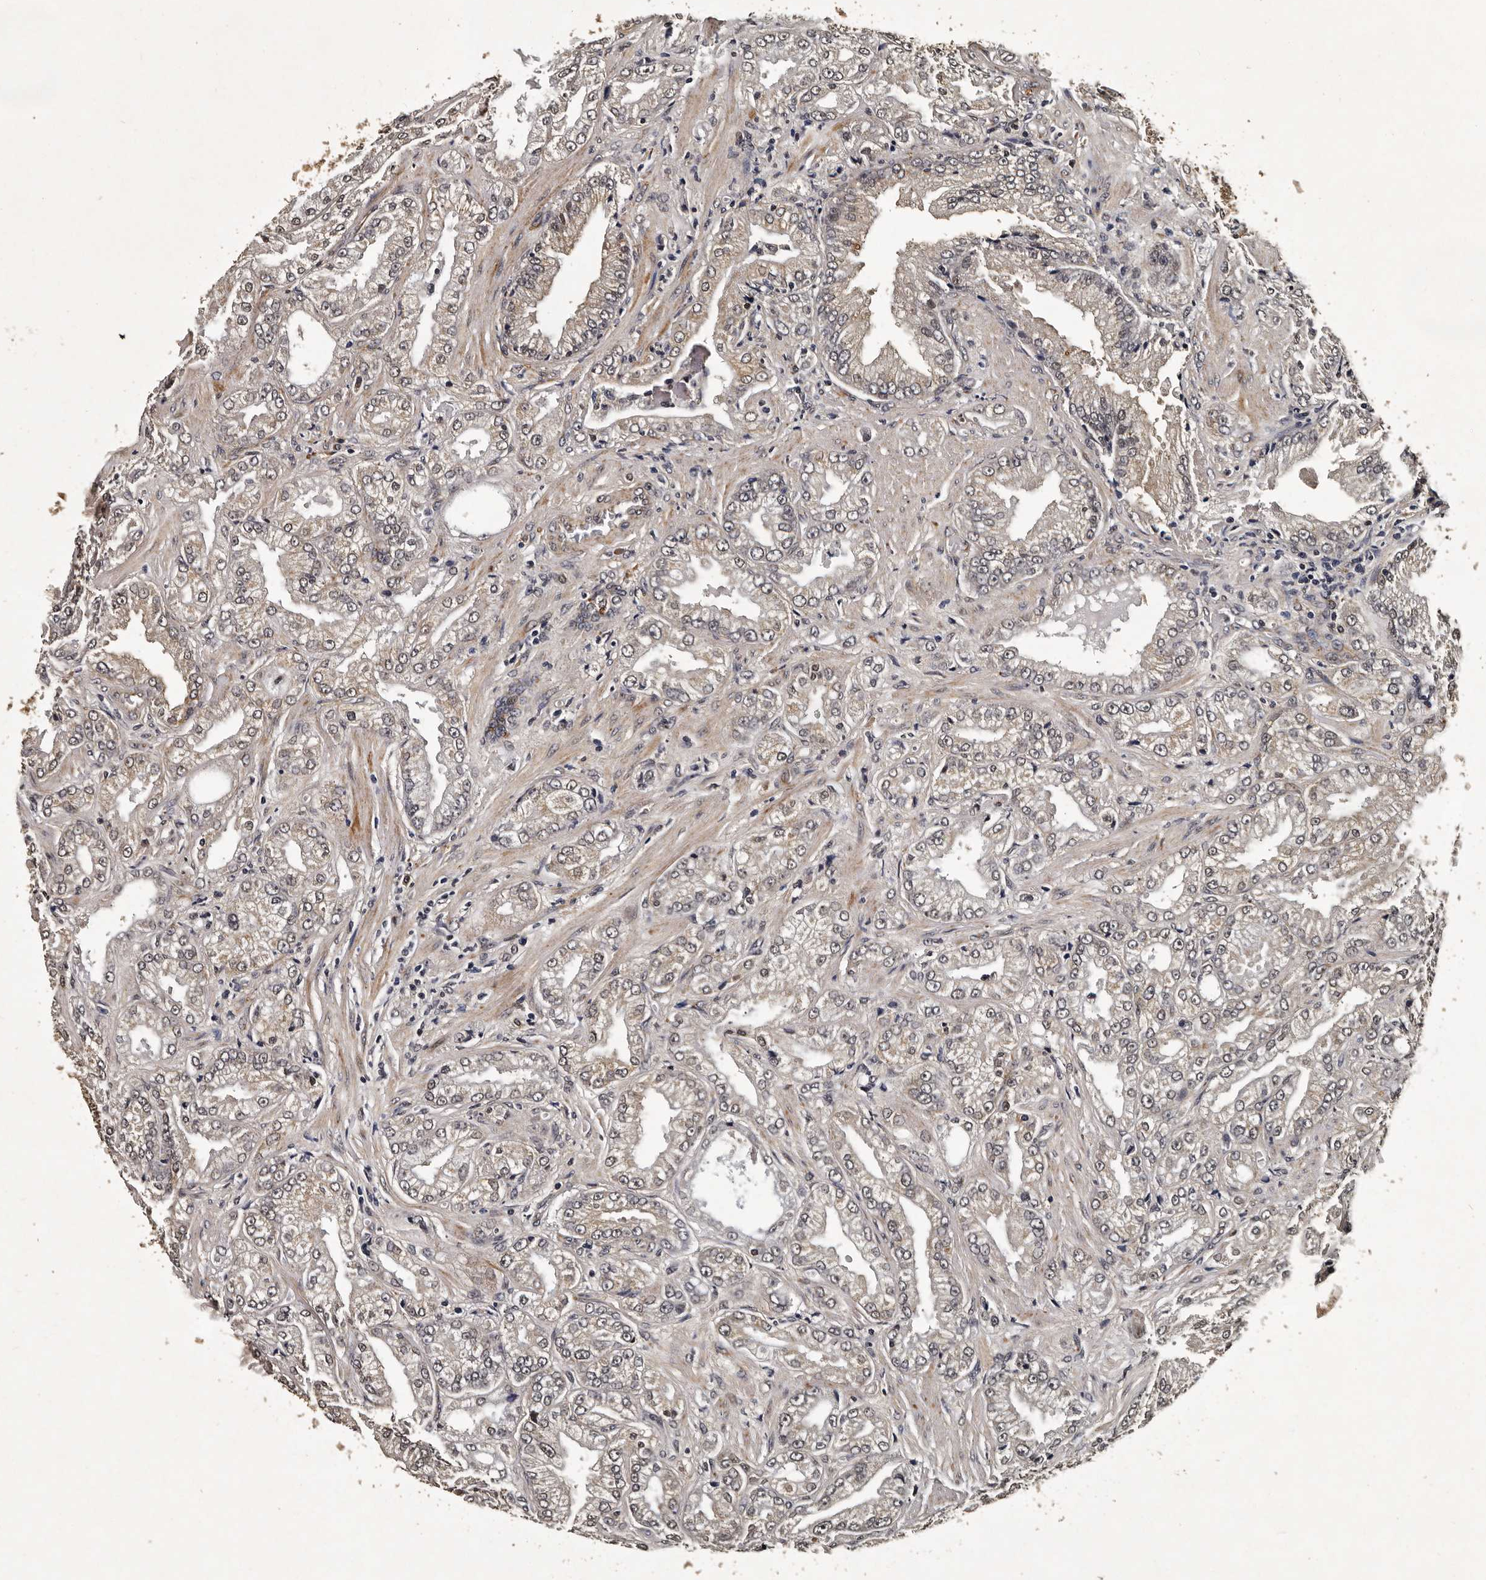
{"staining": {"intensity": "moderate", "quantity": "25%-75%", "location": "cytoplasmic/membranous,nuclear"}, "tissue": "prostate cancer", "cell_type": "Tumor cells", "image_type": "cancer", "snomed": [{"axis": "morphology", "description": "Adenocarcinoma, Low grade"}, {"axis": "topography", "description": "Prostate"}], "caption": "A brown stain labels moderate cytoplasmic/membranous and nuclear positivity of a protein in prostate adenocarcinoma (low-grade) tumor cells.", "gene": "CPNE3", "patient": {"sex": "male", "age": 62}}